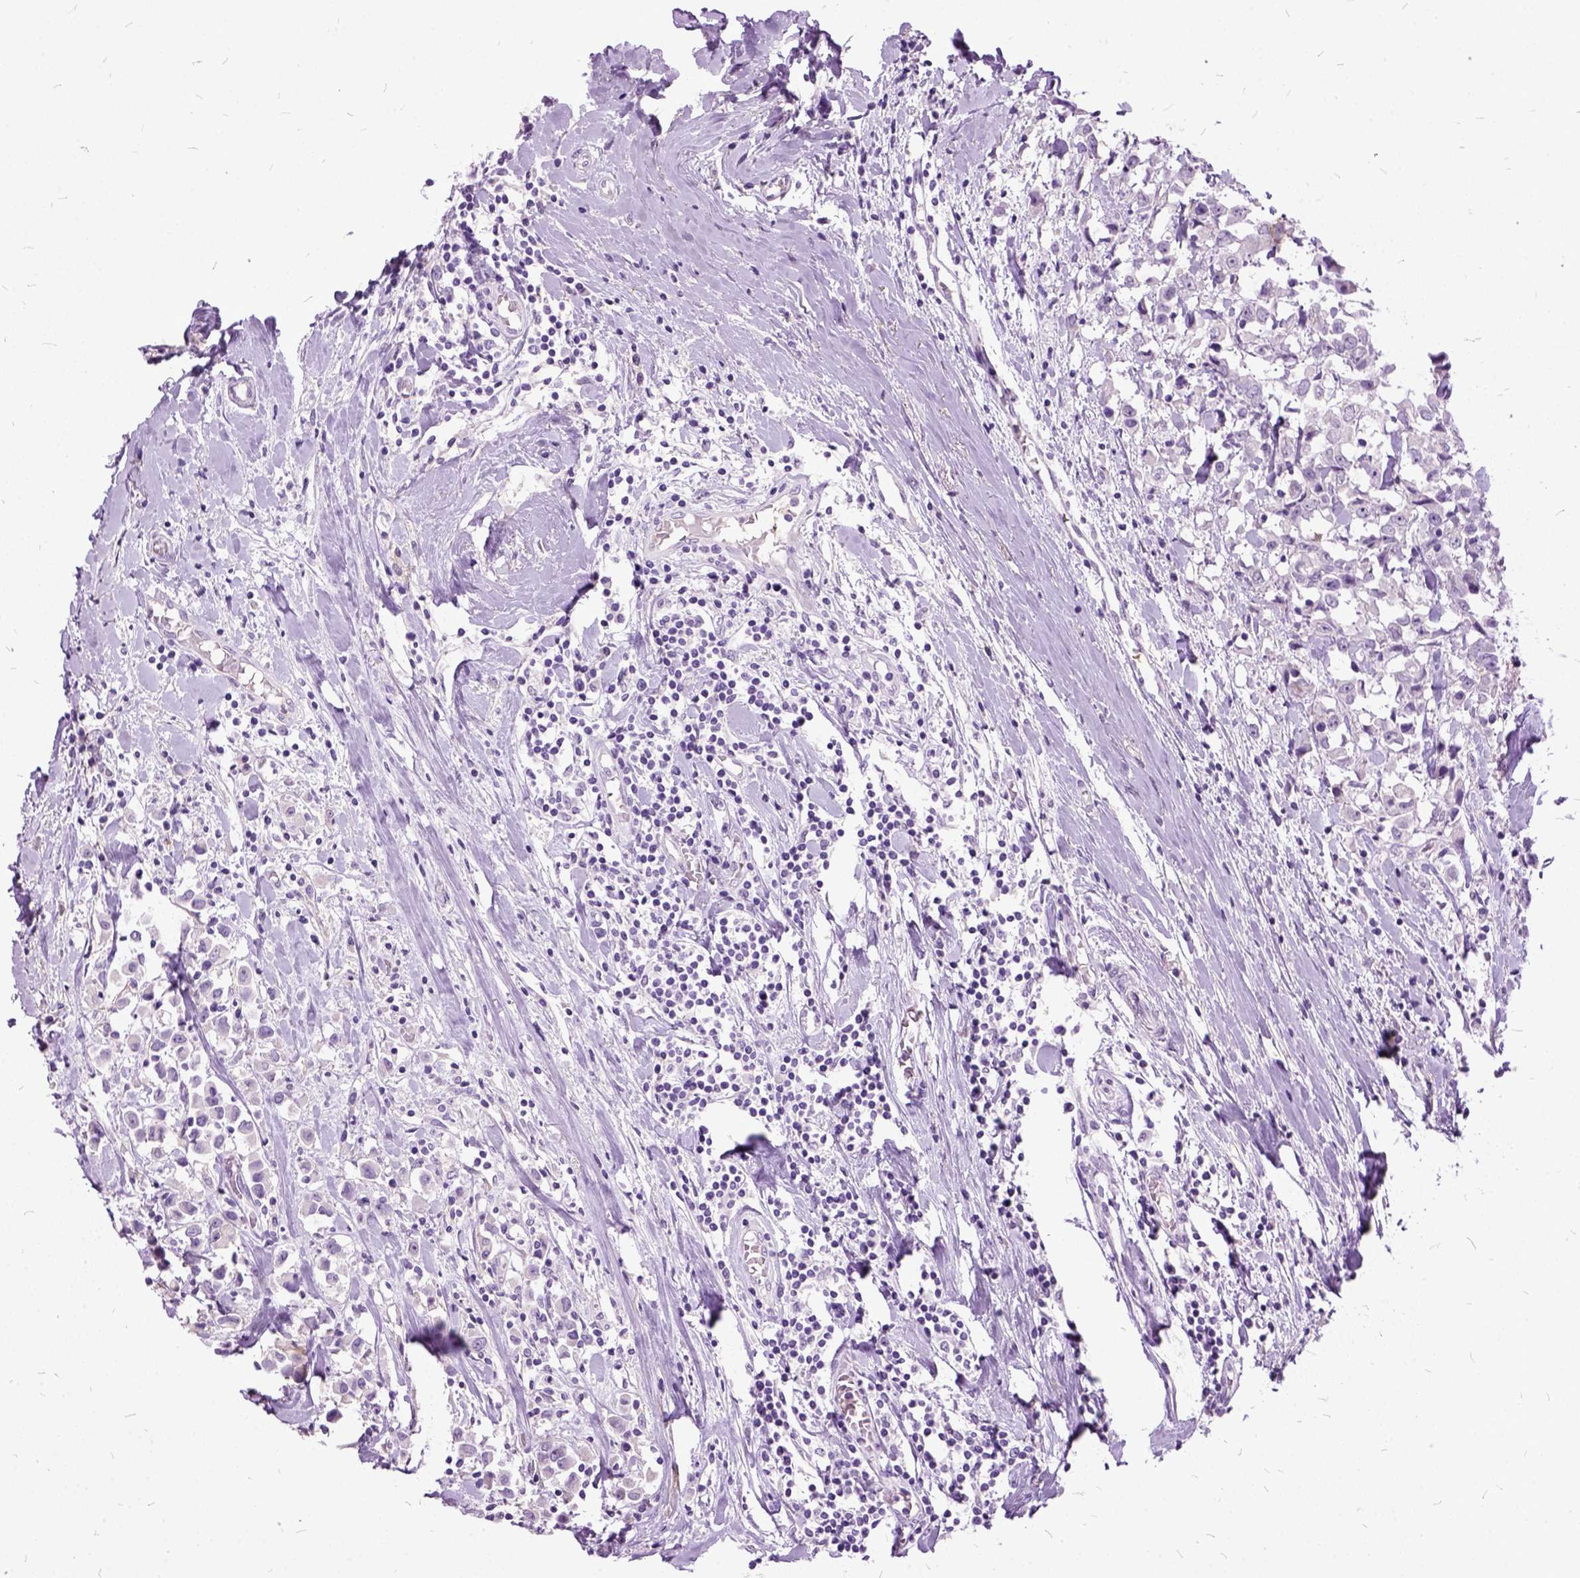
{"staining": {"intensity": "negative", "quantity": "none", "location": "none"}, "tissue": "breast cancer", "cell_type": "Tumor cells", "image_type": "cancer", "snomed": [{"axis": "morphology", "description": "Duct carcinoma"}, {"axis": "topography", "description": "Breast"}], "caption": "Breast infiltrating ductal carcinoma was stained to show a protein in brown. There is no significant staining in tumor cells.", "gene": "MME", "patient": {"sex": "female", "age": 61}}